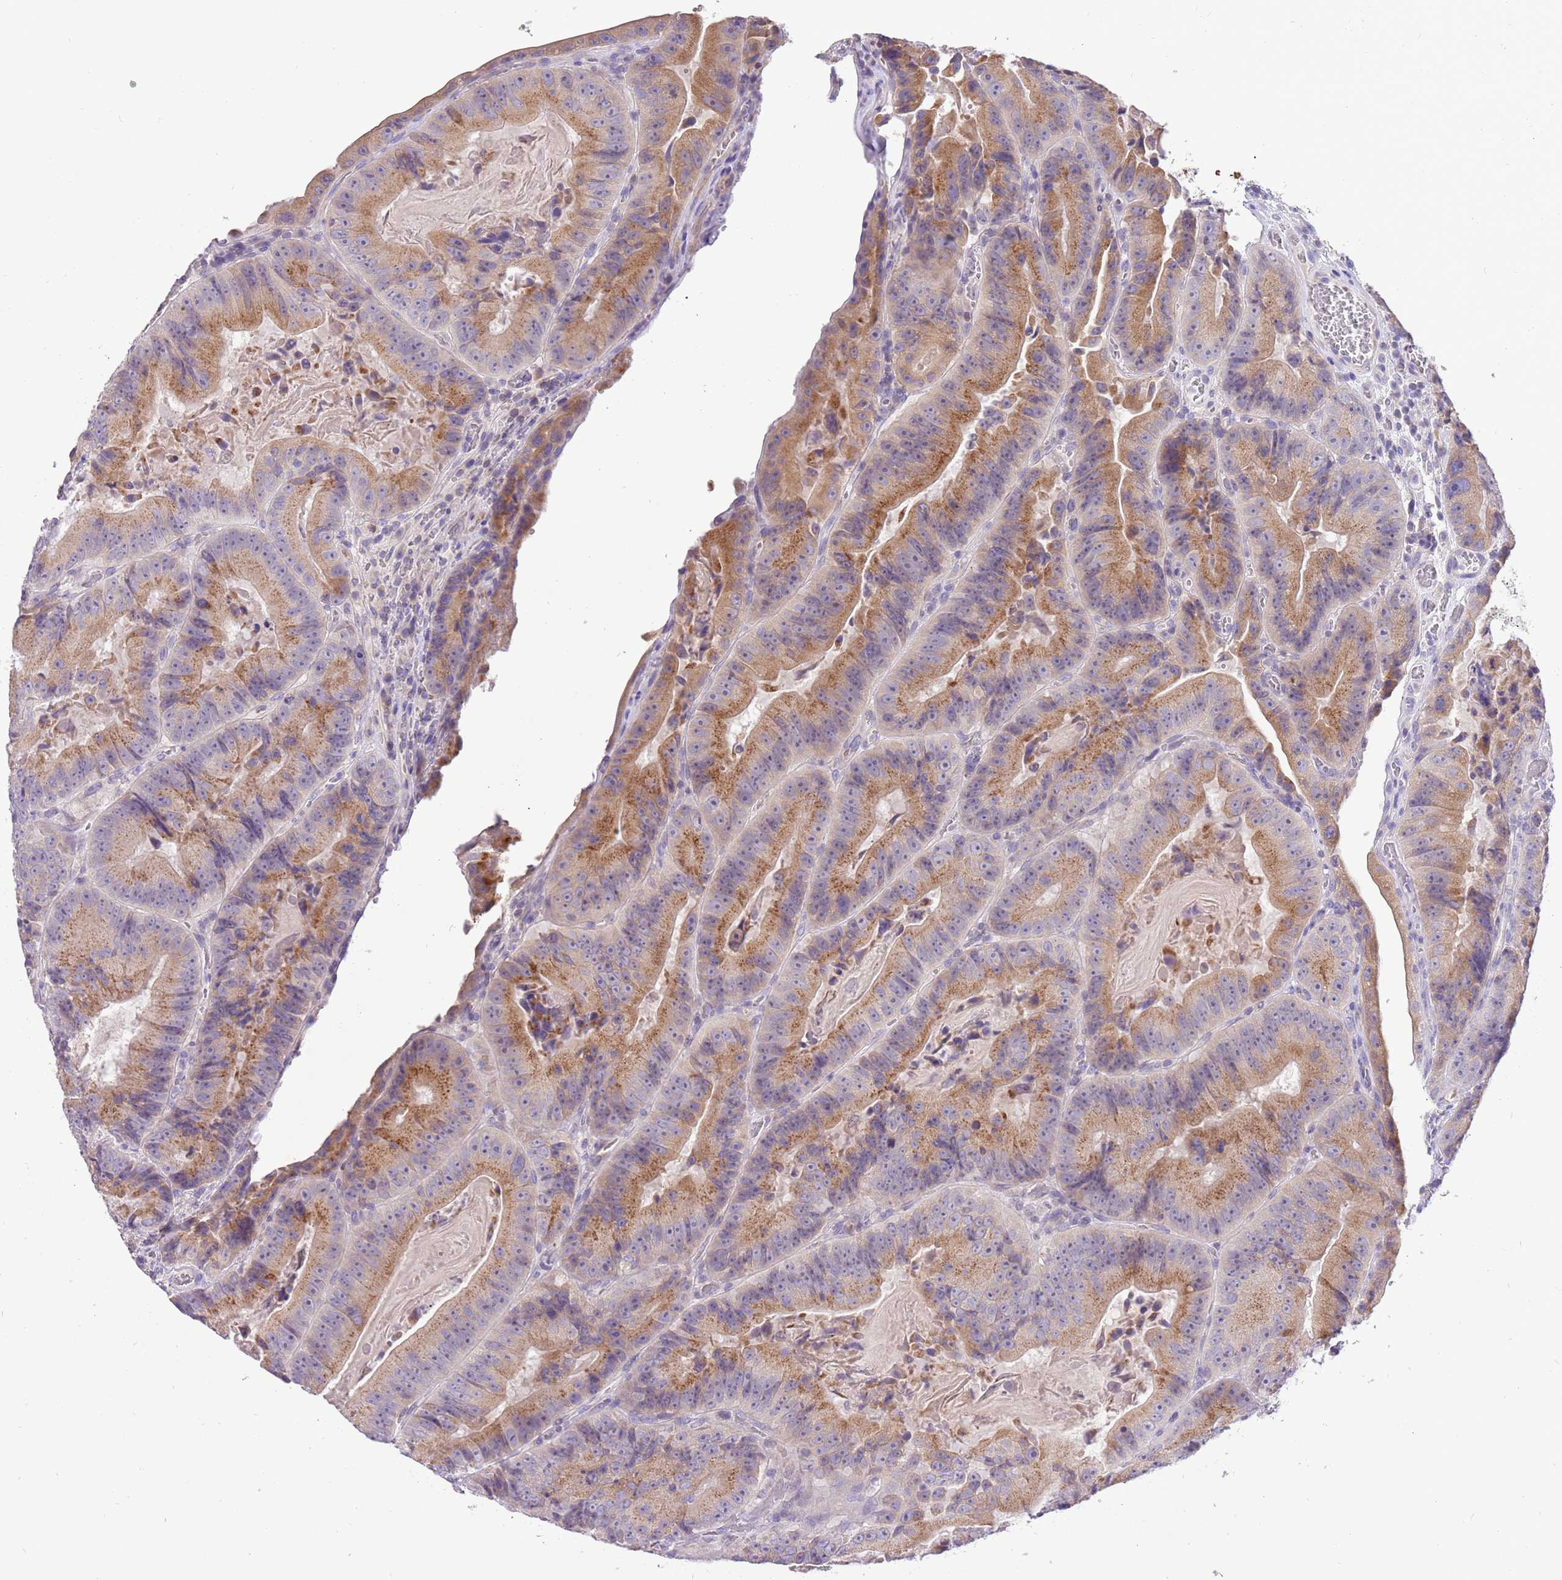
{"staining": {"intensity": "moderate", "quantity": ">75%", "location": "cytoplasmic/membranous"}, "tissue": "colorectal cancer", "cell_type": "Tumor cells", "image_type": "cancer", "snomed": [{"axis": "morphology", "description": "Adenocarcinoma, NOS"}, {"axis": "topography", "description": "Colon"}], "caption": "Moderate cytoplasmic/membranous positivity is present in about >75% of tumor cells in adenocarcinoma (colorectal).", "gene": "GLCE", "patient": {"sex": "female", "age": 86}}